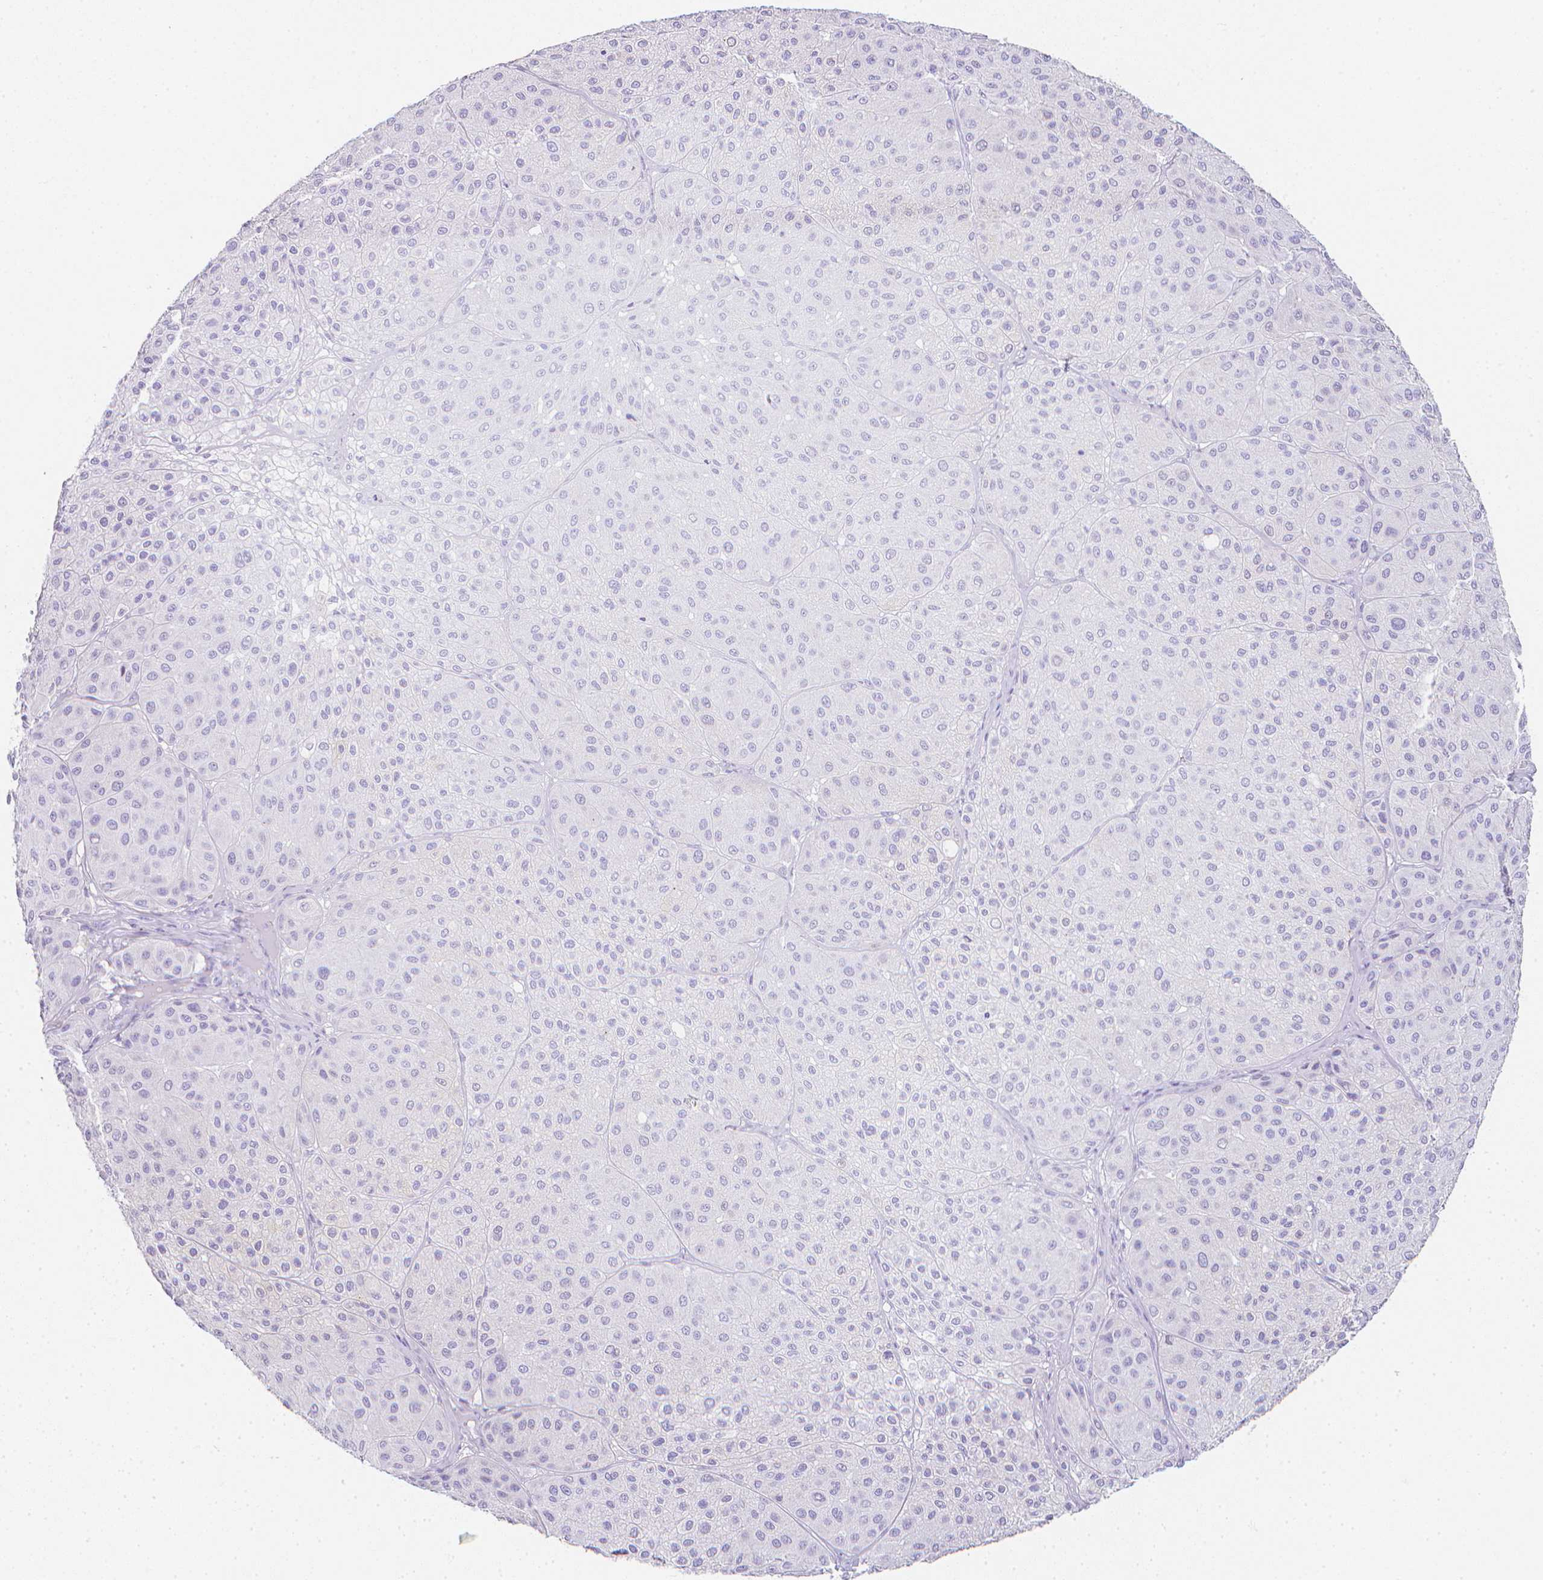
{"staining": {"intensity": "negative", "quantity": "none", "location": "none"}, "tissue": "melanoma", "cell_type": "Tumor cells", "image_type": "cancer", "snomed": [{"axis": "morphology", "description": "Malignant melanoma, Metastatic site"}, {"axis": "topography", "description": "Smooth muscle"}], "caption": "Immunohistochemistry image of neoplastic tissue: human malignant melanoma (metastatic site) stained with DAB (3,3'-diaminobenzidine) shows no significant protein expression in tumor cells.", "gene": "LGALS4", "patient": {"sex": "male", "age": 41}}